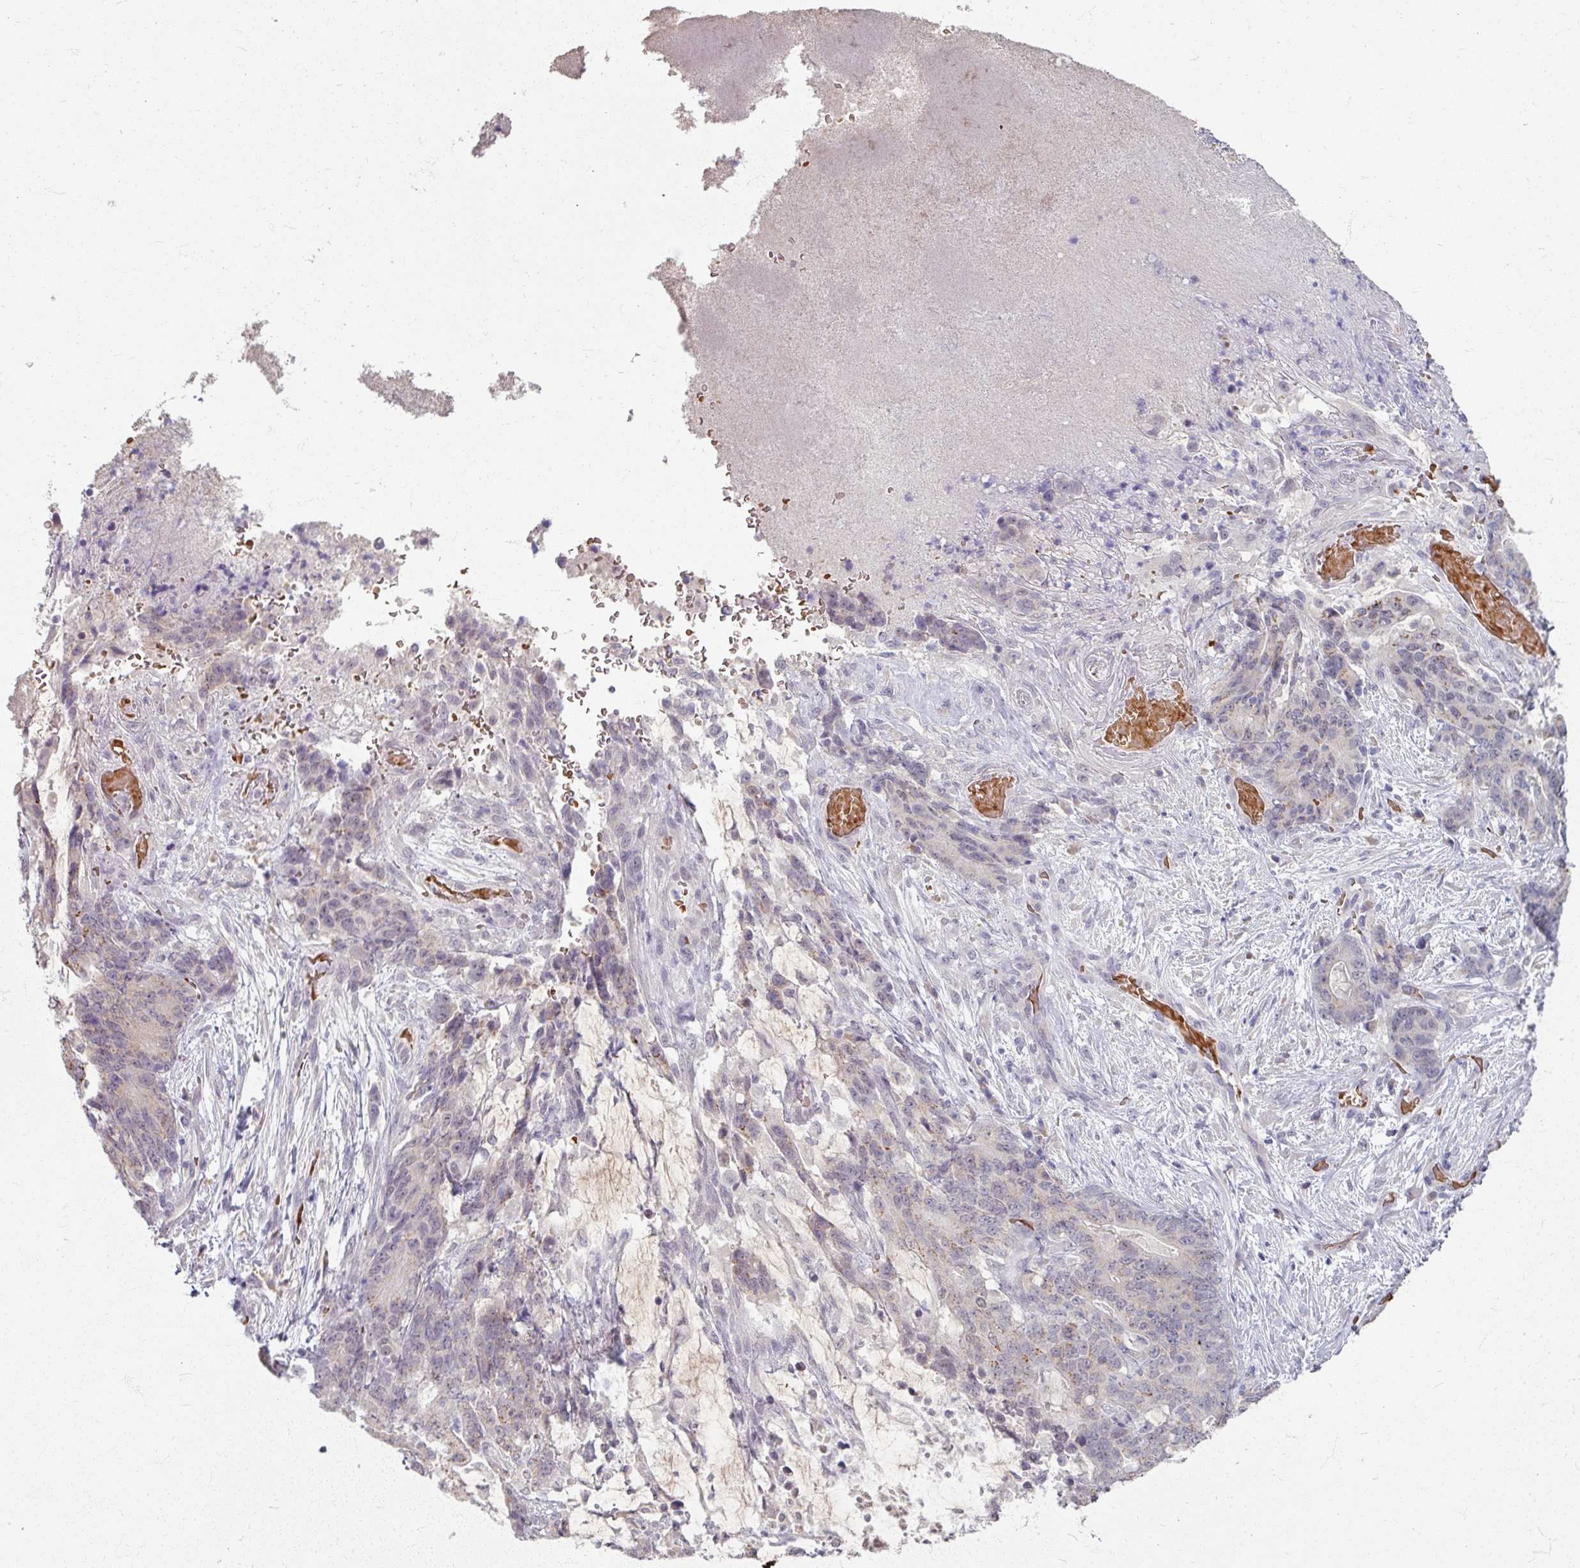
{"staining": {"intensity": "moderate", "quantity": "<25%", "location": "cytoplasmic/membranous"}, "tissue": "stomach cancer", "cell_type": "Tumor cells", "image_type": "cancer", "snomed": [{"axis": "morphology", "description": "Normal tissue, NOS"}, {"axis": "morphology", "description": "Adenocarcinoma, NOS"}, {"axis": "topography", "description": "Stomach"}], "caption": "This histopathology image reveals stomach cancer stained with immunohistochemistry (IHC) to label a protein in brown. The cytoplasmic/membranous of tumor cells show moderate positivity for the protein. Nuclei are counter-stained blue.", "gene": "KMT5C", "patient": {"sex": "female", "age": 64}}